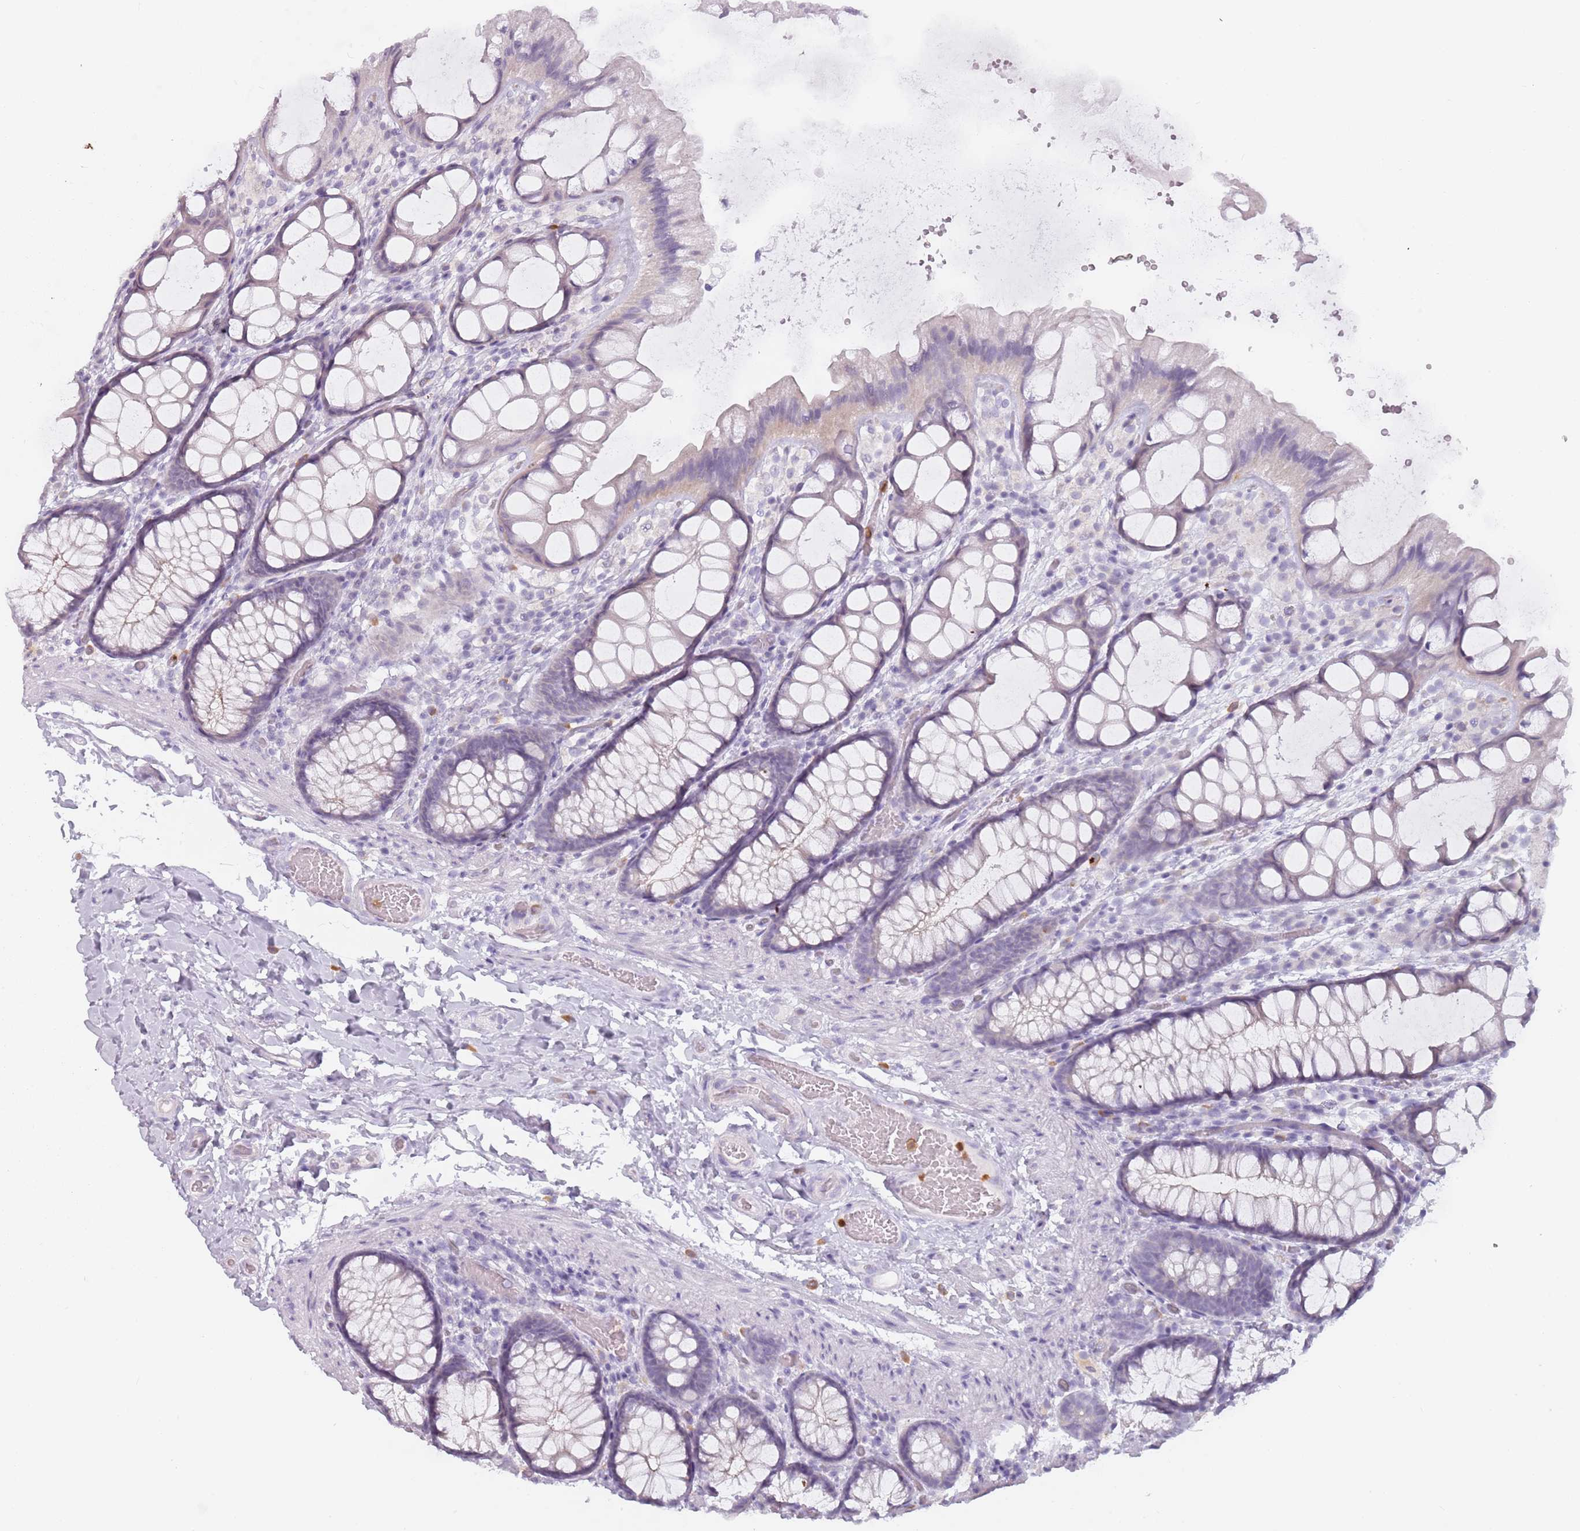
{"staining": {"intensity": "negative", "quantity": "none", "location": "none"}, "tissue": "colon", "cell_type": "Endothelial cells", "image_type": "normal", "snomed": [{"axis": "morphology", "description": "Normal tissue, NOS"}, {"axis": "topography", "description": "Colon"}], "caption": "IHC photomicrograph of benign human colon stained for a protein (brown), which shows no expression in endothelial cells.", "gene": "ZNF584", "patient": {"sex": "male", "age": 47}}